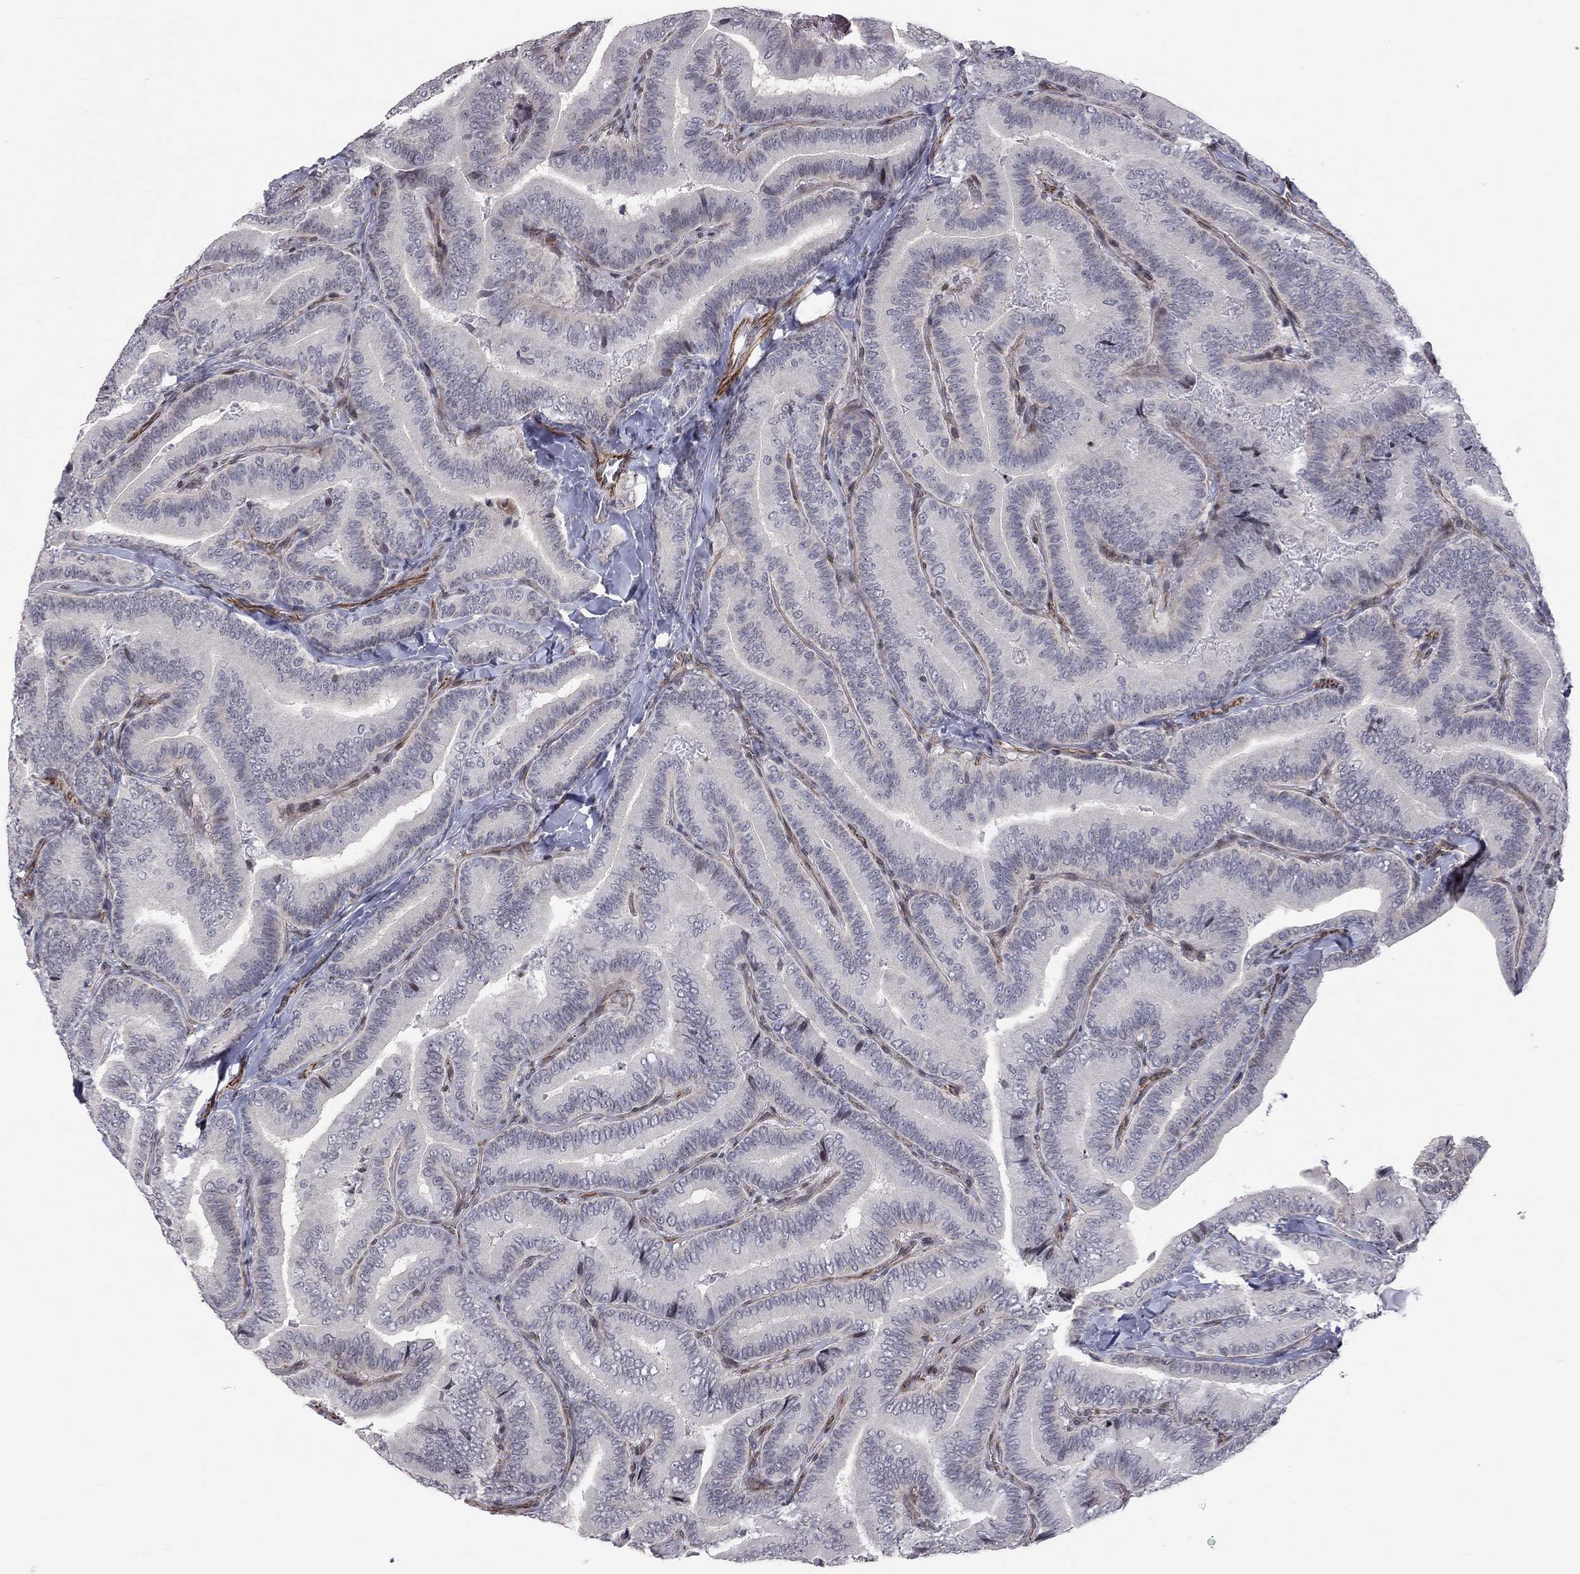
{"staining": {"intensity": "negative", "quantity": "none", "location": "none"}, "tissue": "thyroid cancer", "cell_type": "Tumor cells", "image_type": "cancer", "snomed": [{"axis": "morphology", "description": "Papillary adenocarcinoma, NOS"}, {"axis": "topography", "description": "Thyroid gland"}], "caption": "IHC photomicrograph of human thyroid cancer (papillary adenocarcinoma) stained for a protein (brown), which displays no staining in tumor cells.", "gene": "MTNR1B", "patient": {"sex": "male", "age": 61}}